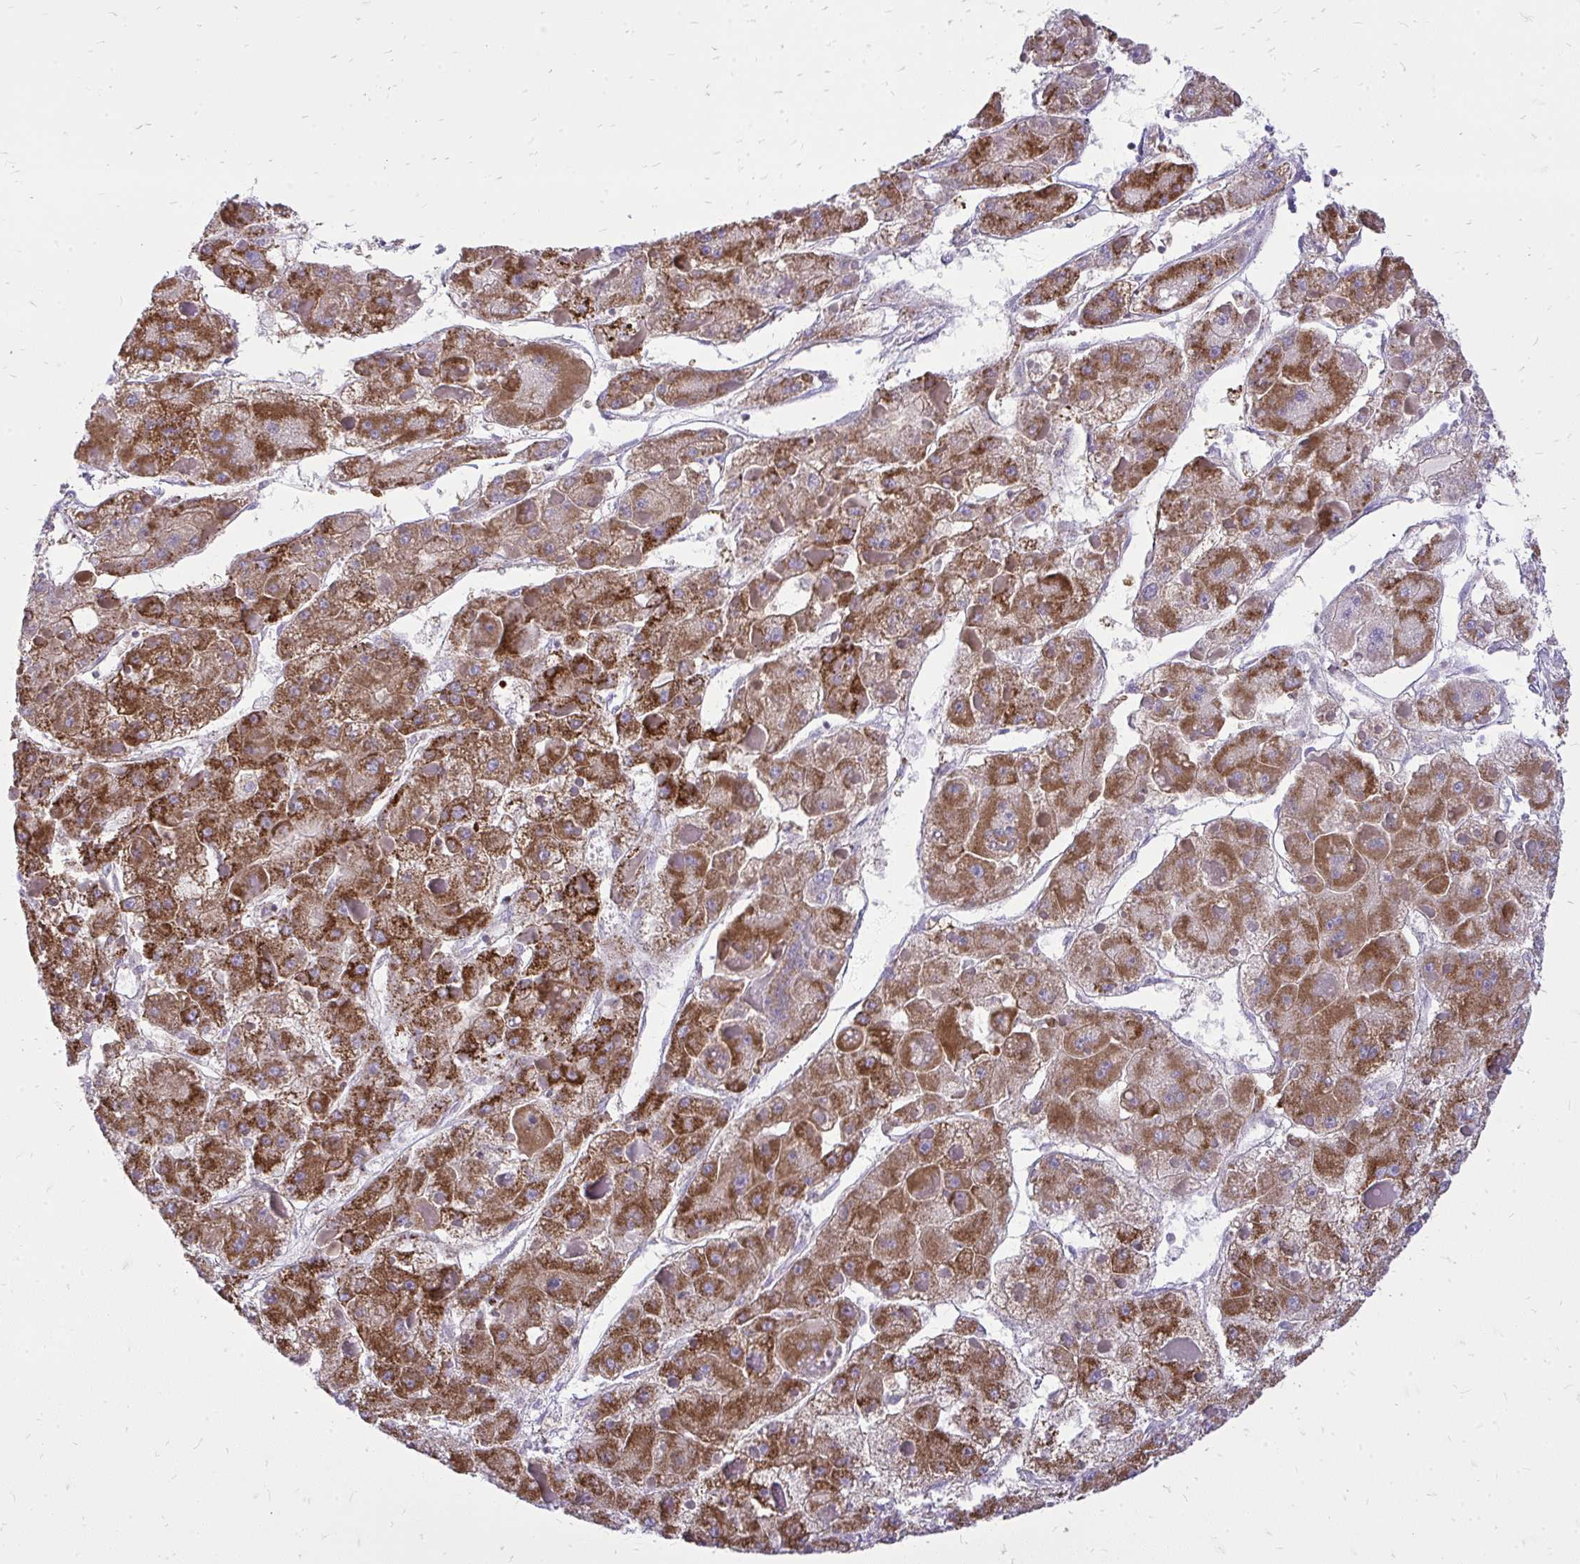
{"staining": {"intensity": "strong", "quantity": ">75%", "location": "cytoplasmic/membranous"}, "tissue": "liver cancer", "cell_type": "Tumor cells", "image_type": "cancer", "snomed": [{"axis": "morphology", "description": "Carcinoma, Hepatocellular, NOS"}, {"axis": "topography", "description": "Liver"}], "caption": "Immunohistochemical staining of human liver cancer exhibits strong cytoplasmic/membranous protein expression in about >75% of tumor cells.", "gene": "SPTBN2", "patient": {"sex": "female", "age": 73}}